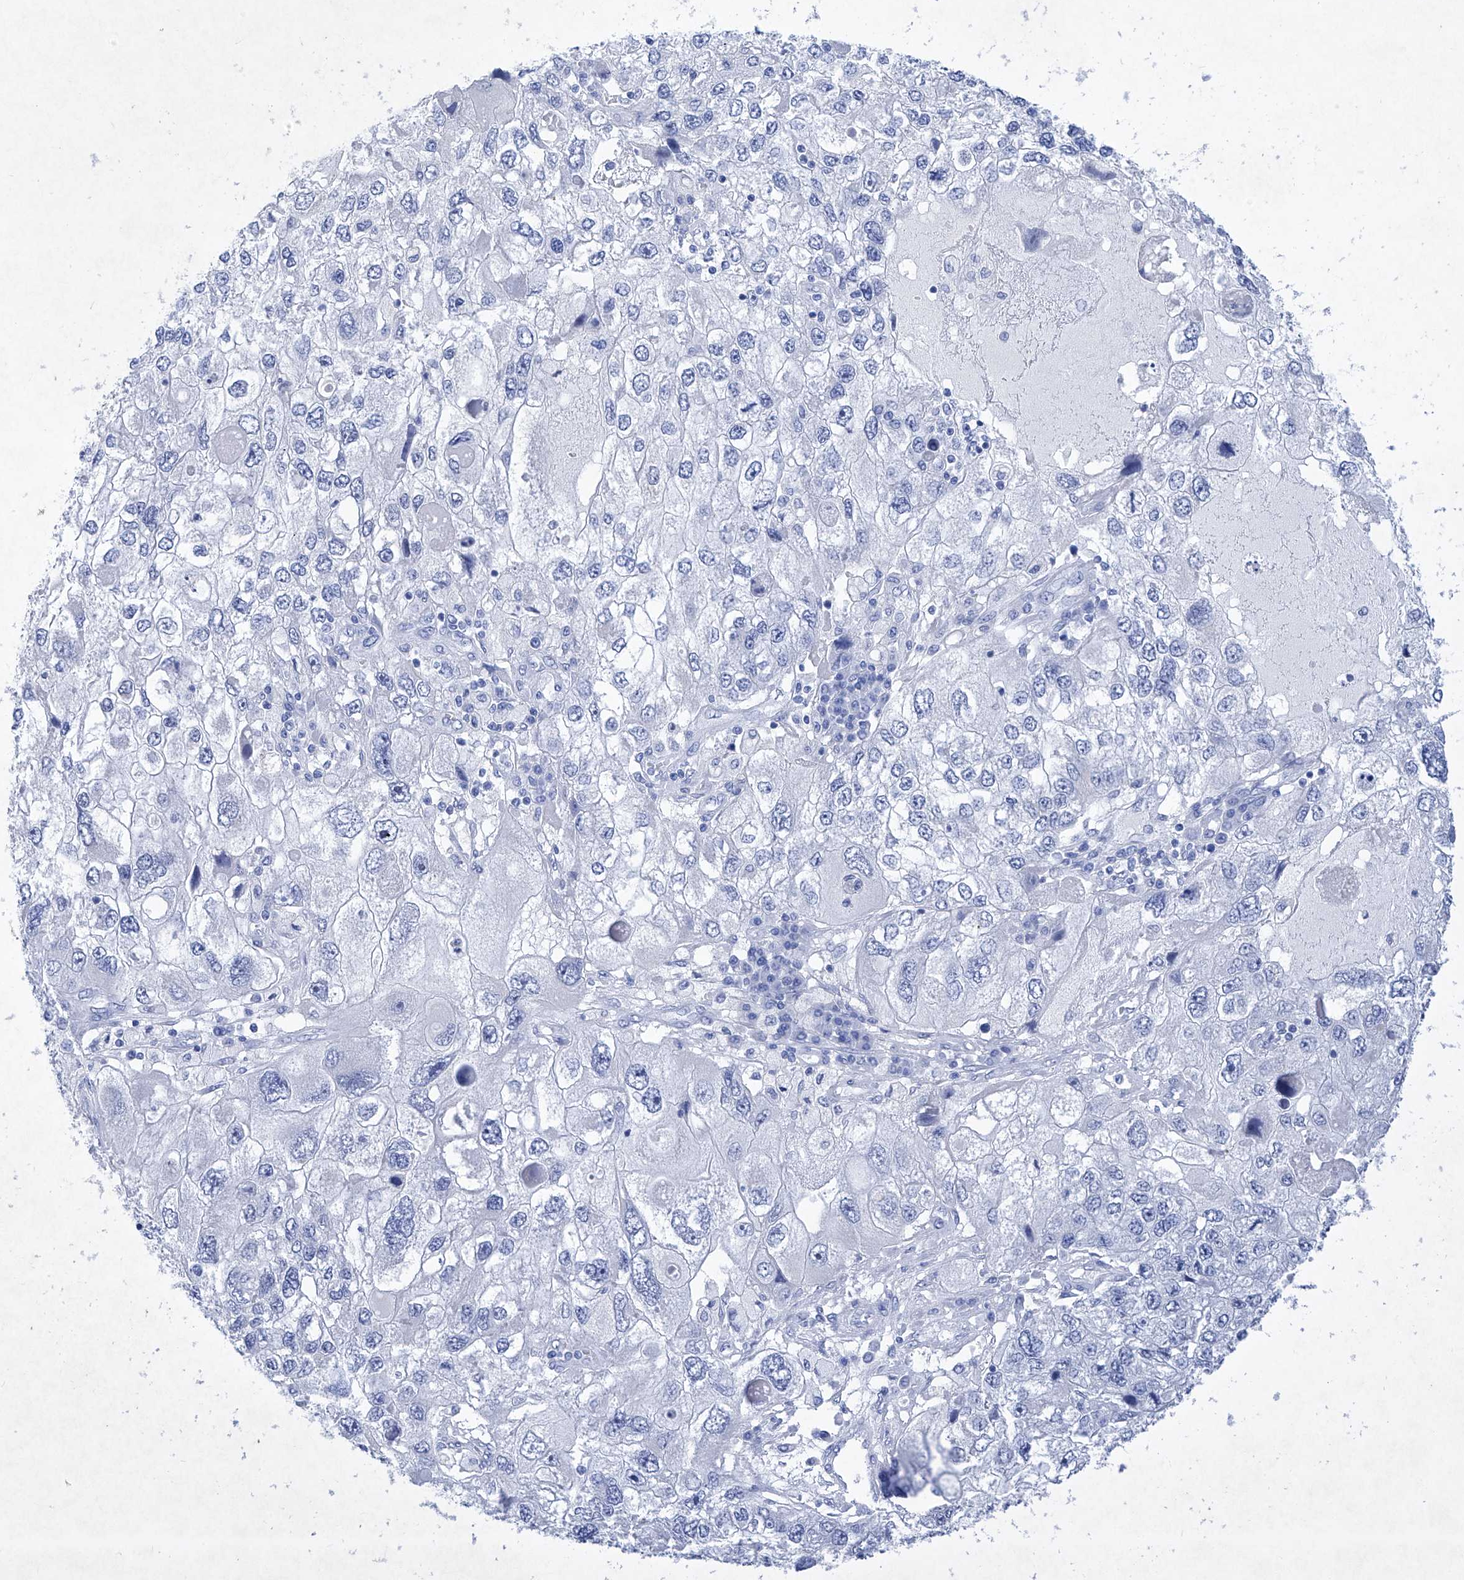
{"staining": {"intensity": "negative", "quantity": "none", "location": "none"}, "tissue": "endometrial cancer", "cell_type": "Tumor cells", "image_type": "cancer", "snomed": [{"axis": "morphology", "description": "Adenocarcinoma, NOS"}, {"axis": "topography", "description": "Endometrium"}], "caption": "IHC of human endometrial cancer shows no positivity in tumor cells. (Stains: DAB (3,3'-diaminobenzidine) immunohistochemistry with hematoxylin counter stain, Microscopy: brightfield microscopy at high magnification).", "gene": "BARX2", "patient": {"sex": "female", "age": 49}}